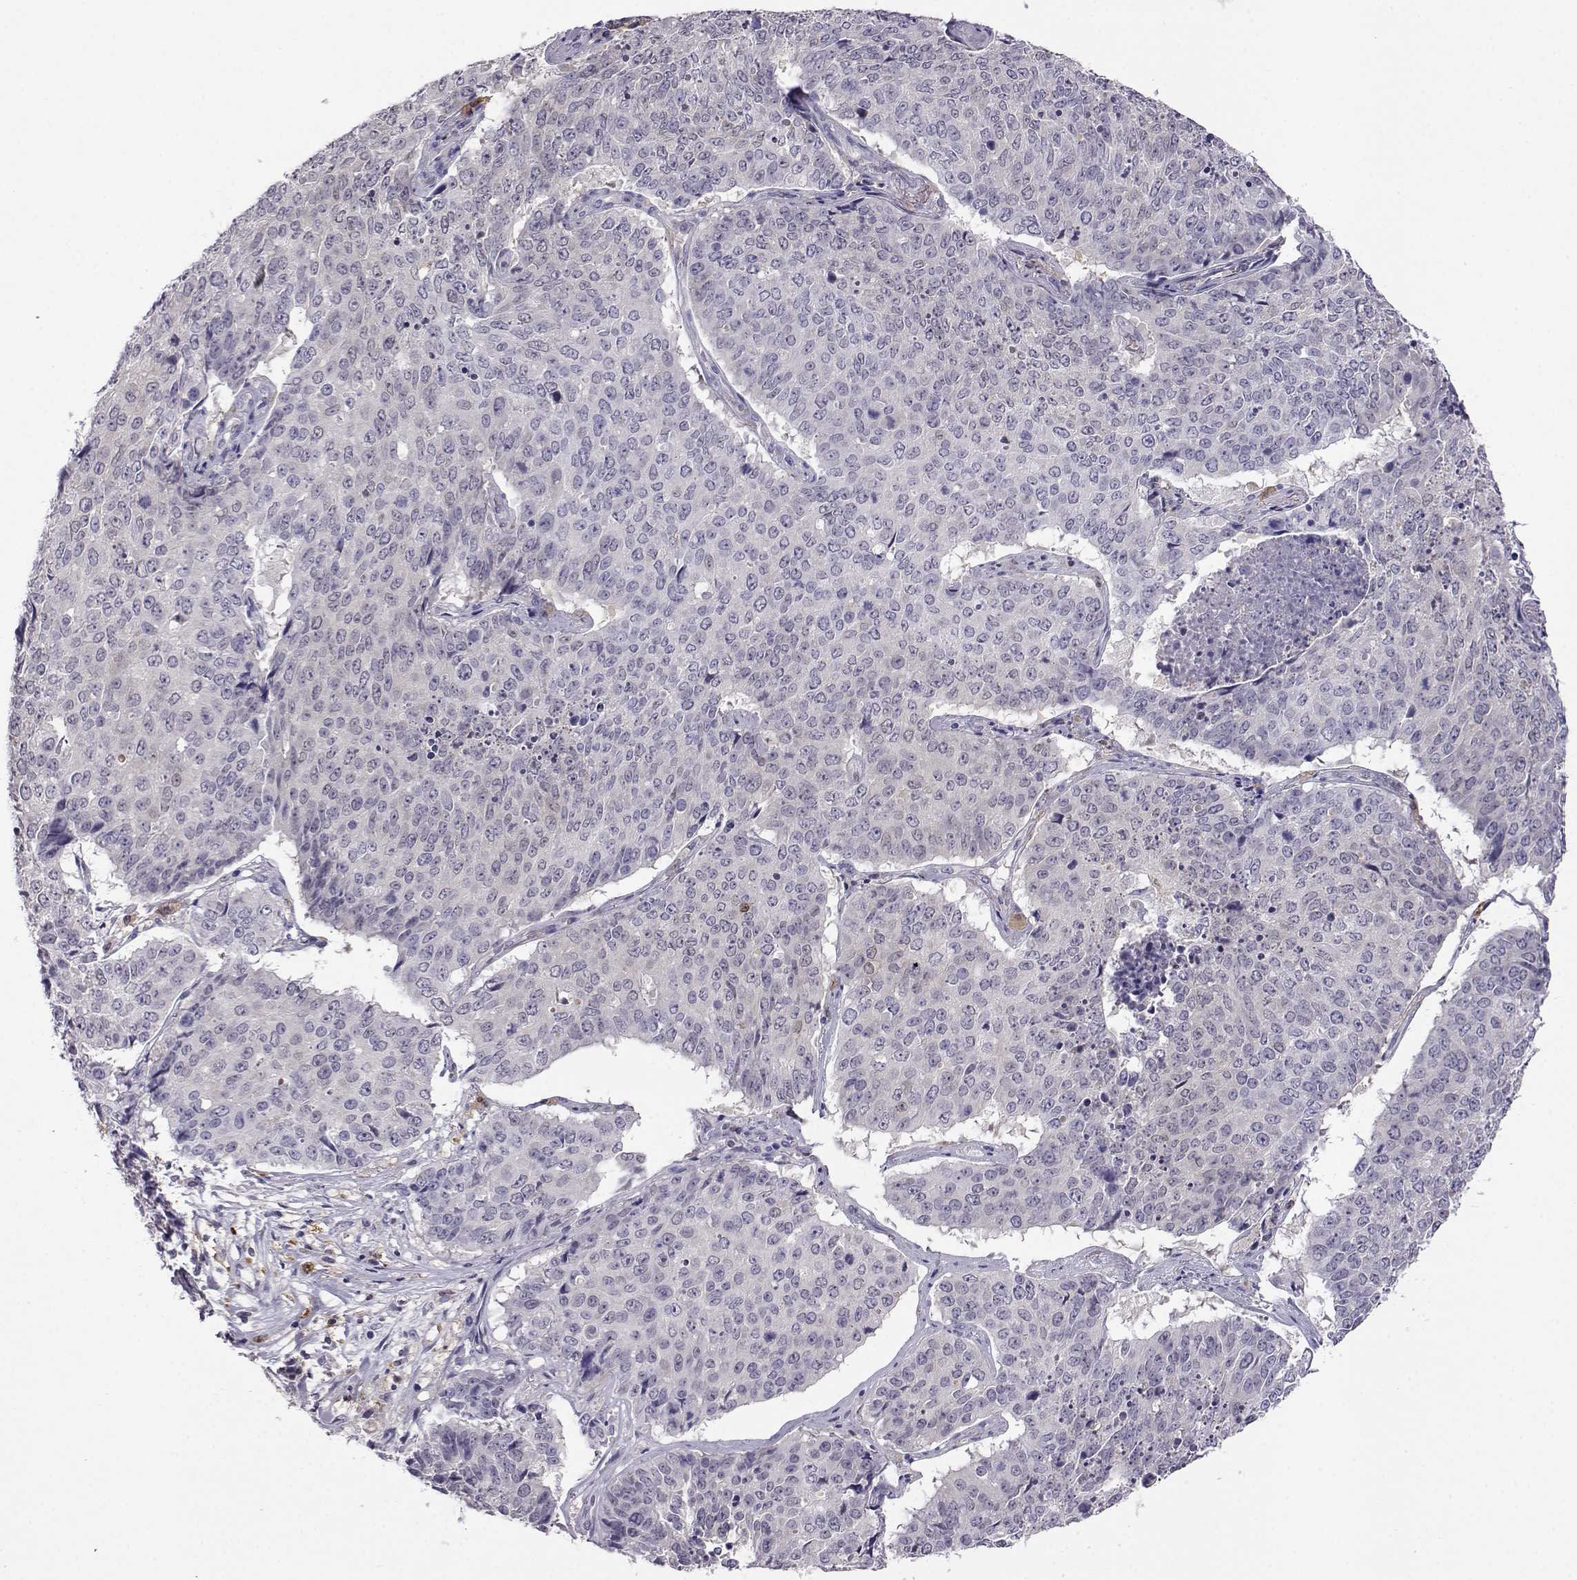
{"staining": {"intensity": "negative", "quantity": "none", "location": "none"}, "tissue": "lung cancer", "cell_type": "Tumor cells", "image_type": "cancer", "snomed": [{"axis": "morphology", "description": "Normal tissue, NOS"}, {"axis": "morphology", "description": "Squamous cell carcinoma, NOS"}, {"axis": "topography", "description": "Bronchus"}, {"axis": "topography", "description": "Lung"}], "caption": "Histopathology image shows no significant protein positivity in tumor cells of lung cancer (squamous cell carcinoma).", "gene": "AKR1B1", "patient": {"sex": "male", "age": 64}}